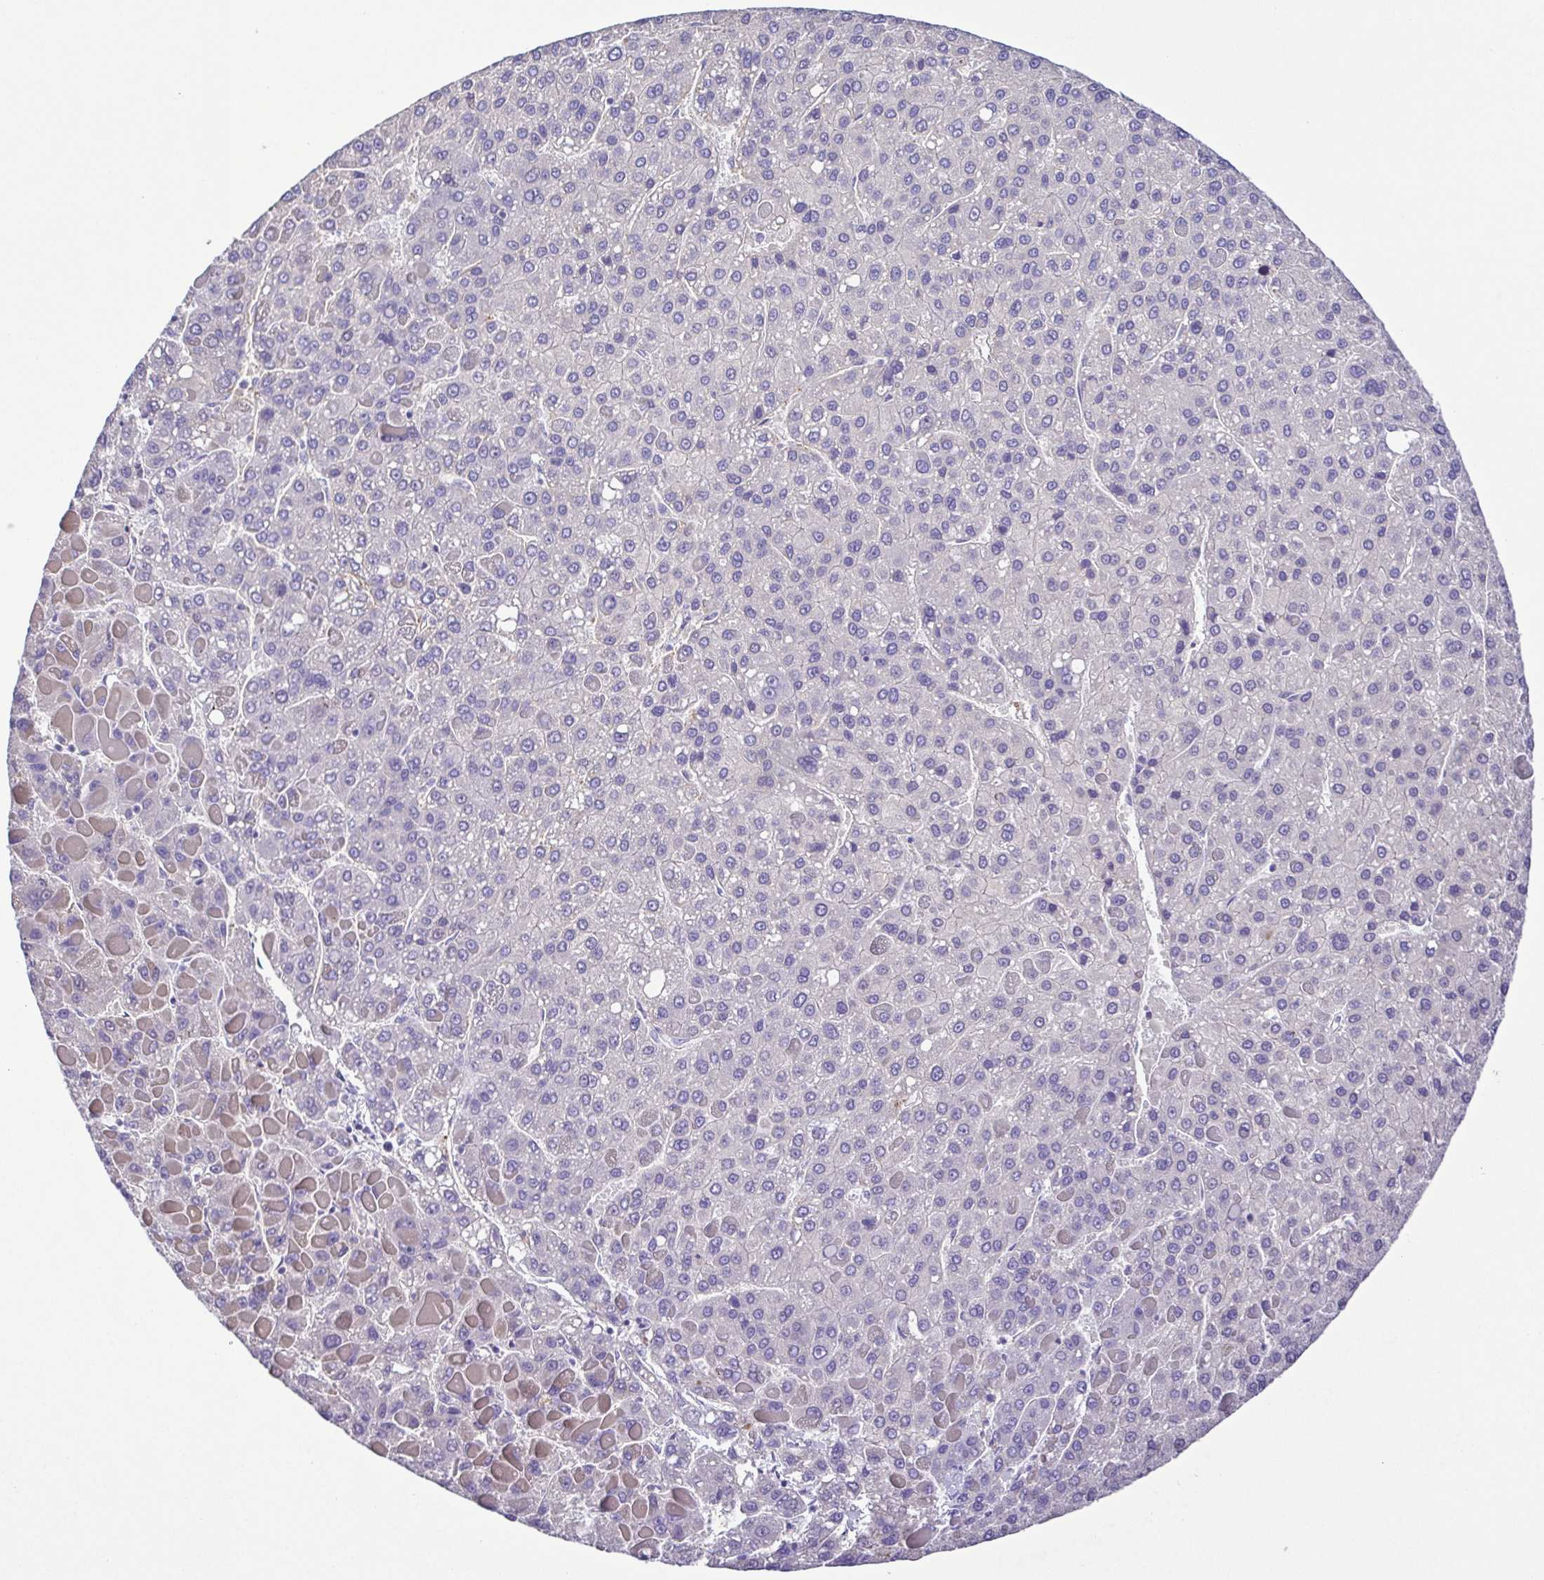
{"staining": {"intensity": "negative", "quantity": "none", "location": "none"}, "tissue": "liver cancer", "cell_type": "Tumor cells", "image_type": "cancer", "snomed": [{"axis": "morphology", "description": "Carcinoma, Hepatocellular, NOS"}, {"axis": "topography", "description": "Liver"}], "caption": "Liver cancer stained for a protein using immunohistochemistry (IHC) demonstrates no positivity tumor cells.", "gene": "IGFL1", "patient": {"sex": "female", "age": 82}}